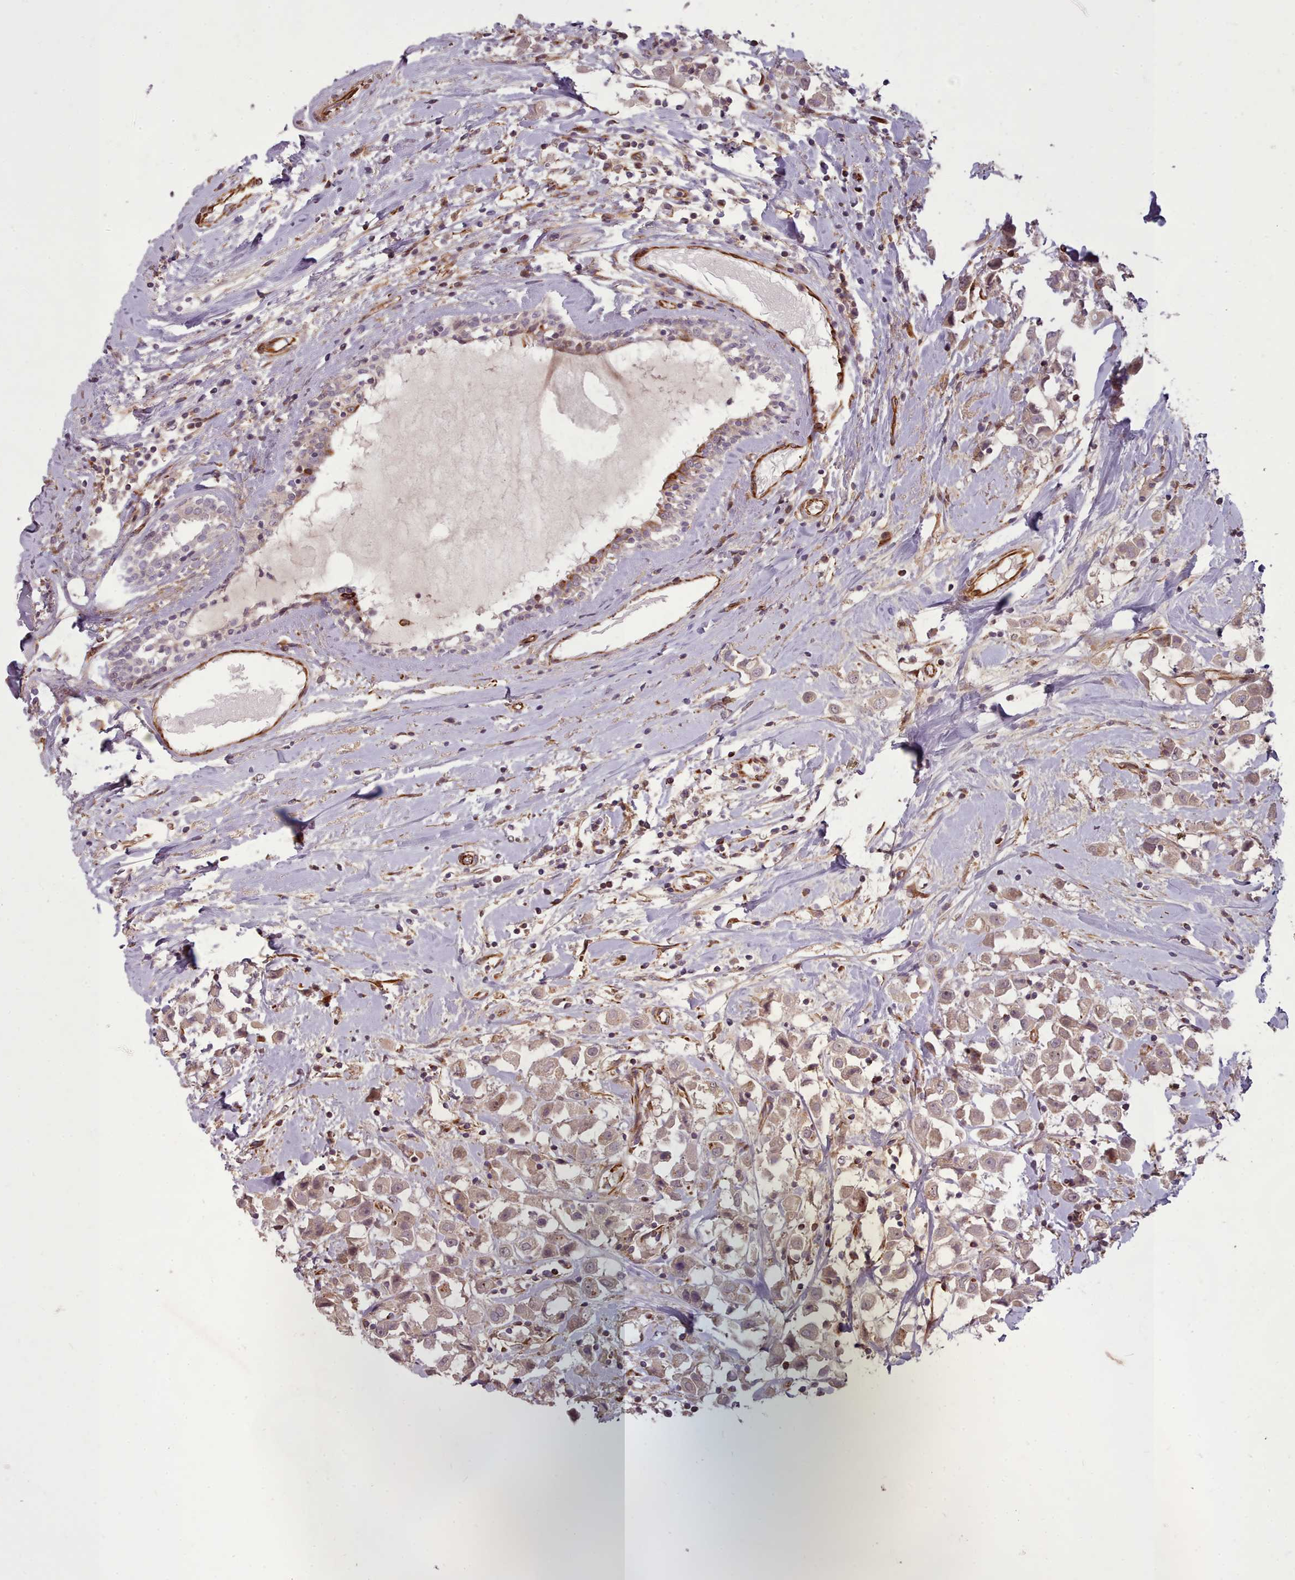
{"staining": {"intensity": "weak", "quantity": "25%-75%", "location": "cytoplasmic/membranous,nuclear"}, "tissue": "breast cancer", "cell_type": "Tumor cells", "image_type": "cancer", "snomed": [{"axis": "morphology", "description": "Duct carcinoma"}, {"axis": "topography", "description": "Breast"}], "caption": "Immunohistochemistry (IHC) photomicrograph of neoplastic tissue: breast cancer stained using IHC shows low levels of weak protein expression localized specifically in the cytoplasmic/membranous and nuclear of tumor cells, appearing as a cytoplasmic/membranous and nuclear brown color.", "gene": "GBGT1", "patient": {"sex": "female", "age": 61}}